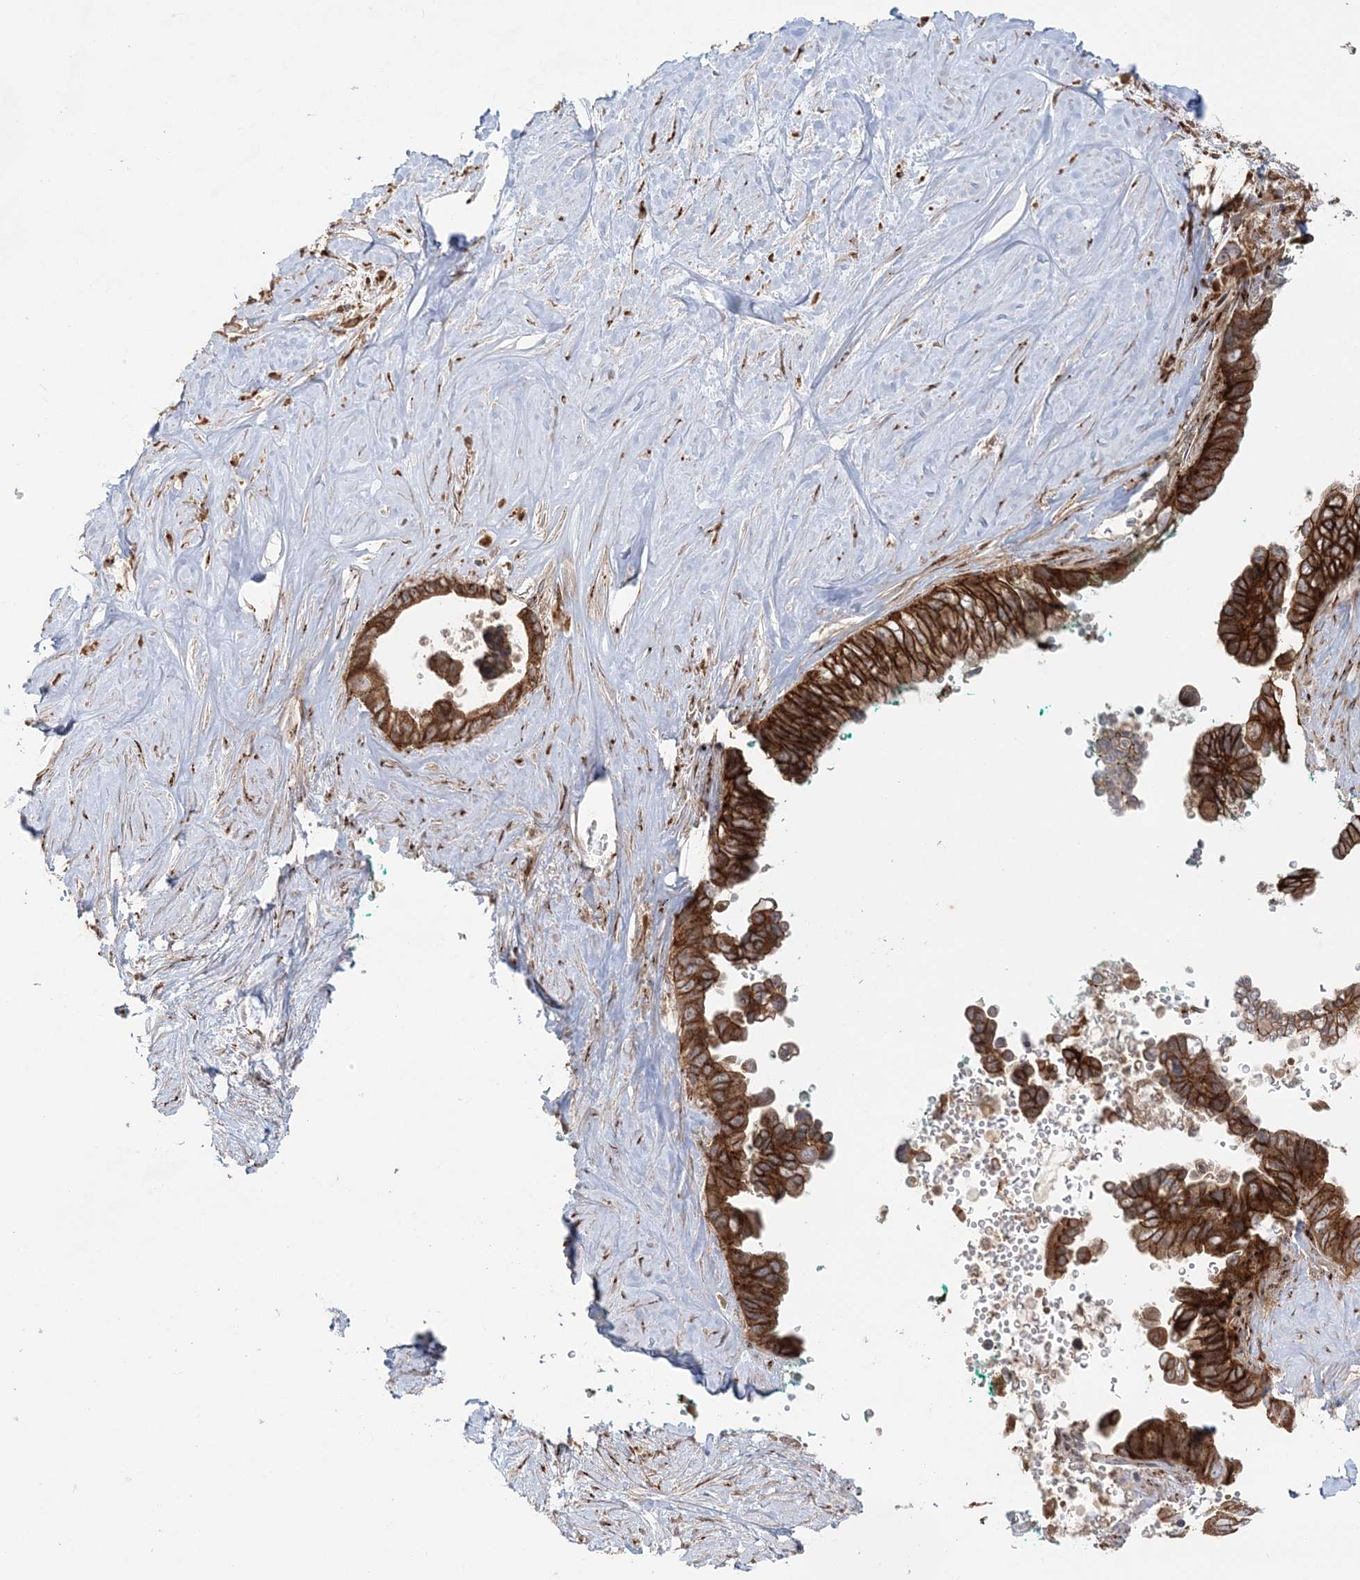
{"staining": {"intensity": "strong", "quantity": ">75%", "location": "cytoplasmic/membranous"}, "tissue": "pancreatic cancer", "cell_type": "Tumor cells", "image_type": "cancer", "snomed": [{"axis": "morphology", "description": "Adenocarcinoma, NOS"}, {"axis": "topography", "description": "Pancreas"}], "caption": "A photomicrograph of pancreatic adenocarcinoma stained for a protein exhibits strong cytoplasmic/membranous brown staining in tumor cells. The staining was performed using DAB, with brown indicating positive protein expression. Nuclei are stained blue with hematoxylin.", "gene": "ABCC3", "patient": {"sex": "female", "age": 72}}